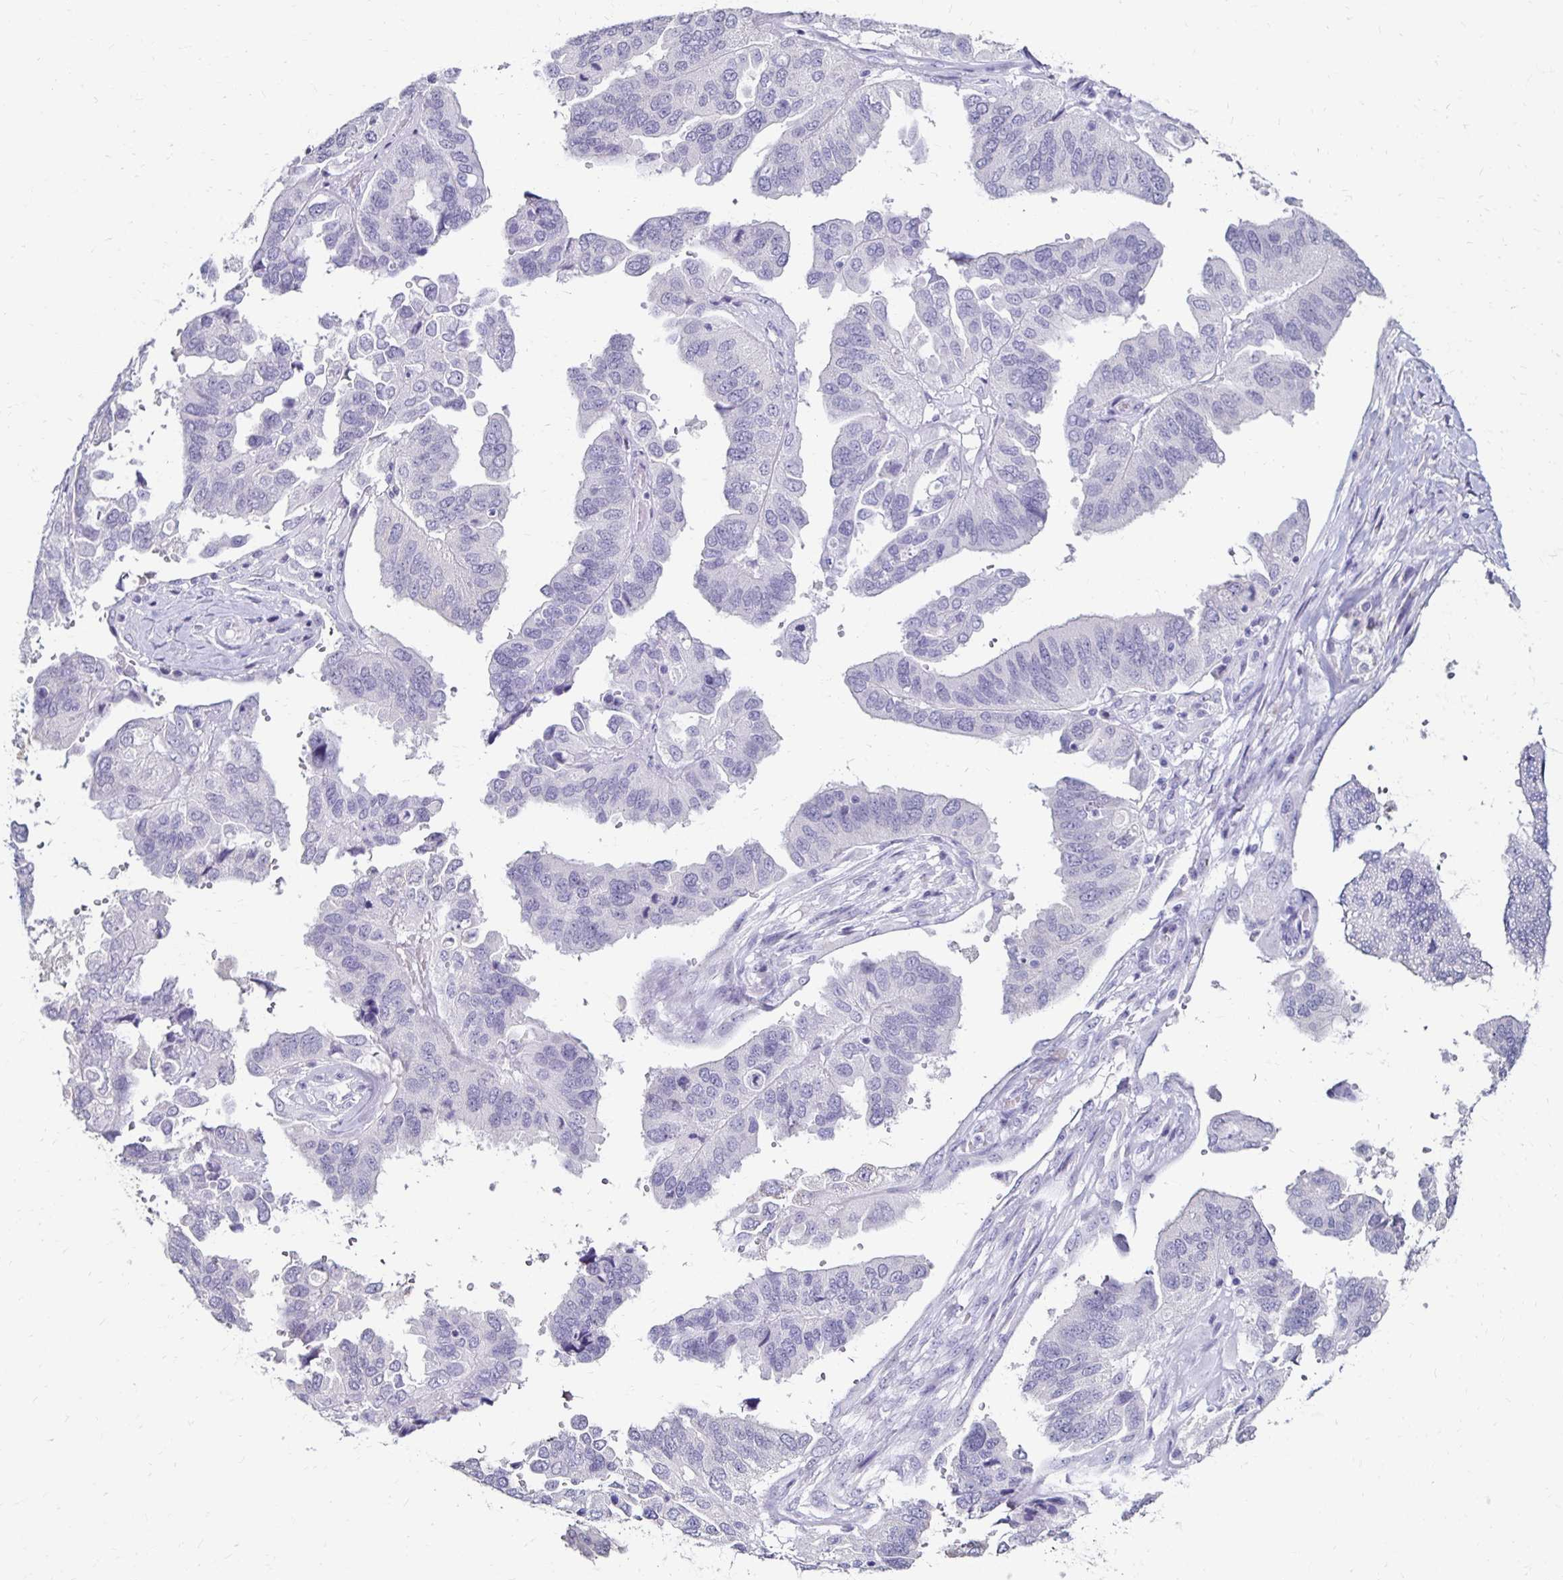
{"staining": {"intensity": "negative", "quantity": "none", "location": "none"}, "tissue": "ovarian cancer", "cell_type": "Tumor cells", "image_type": "cancer", "snomed": [{"axis": "morphology", "description": "Cystadenocarcinoma, serous, NOS"}, {"axis": "topography", "description": "Ovary"}], "caption": "Tumor cells are negative for protein expression in human ovarian serous cystadenocarcinoma. Nuclei are stained in blue.", "gene": "TOMM34", "patient": {"sex": "female", "age": 79}}